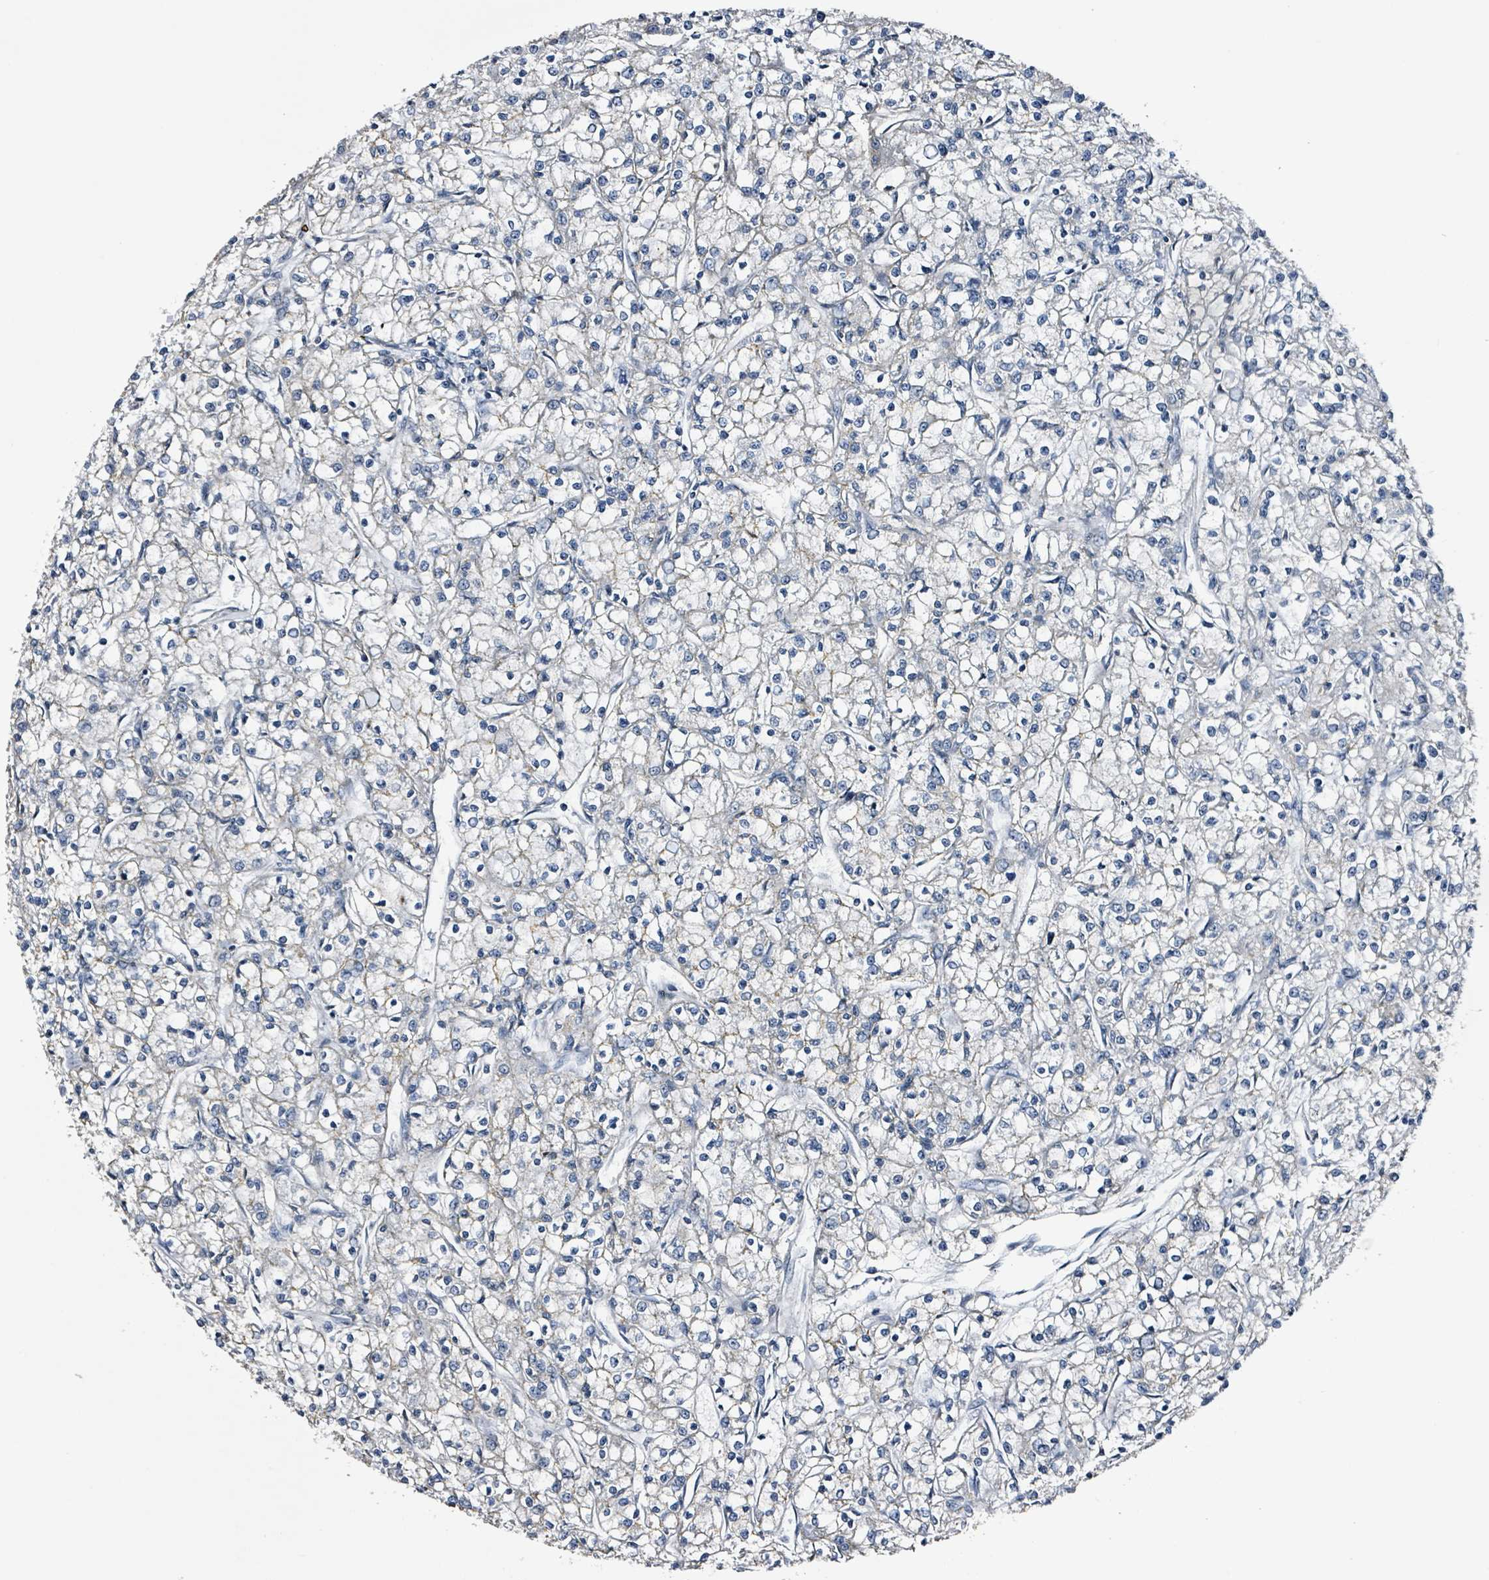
{"staining": {"intensity": "negative", "quantity": "none", "location": "none"}, "tissue": "renal cancer", "cell_type": "Tumor cells", "image_type": "cancer", "snomed": [{"axis": "morphology", "description": "Adenocarcinoma, NOS"}, {"axis": "topography", "description": "Kidney"}], "caption": "There is no significant staining in tumor cells of renal adenocarcinoma.", "gene": "CA9", "patient": {"sex": "female", "age": 59}}